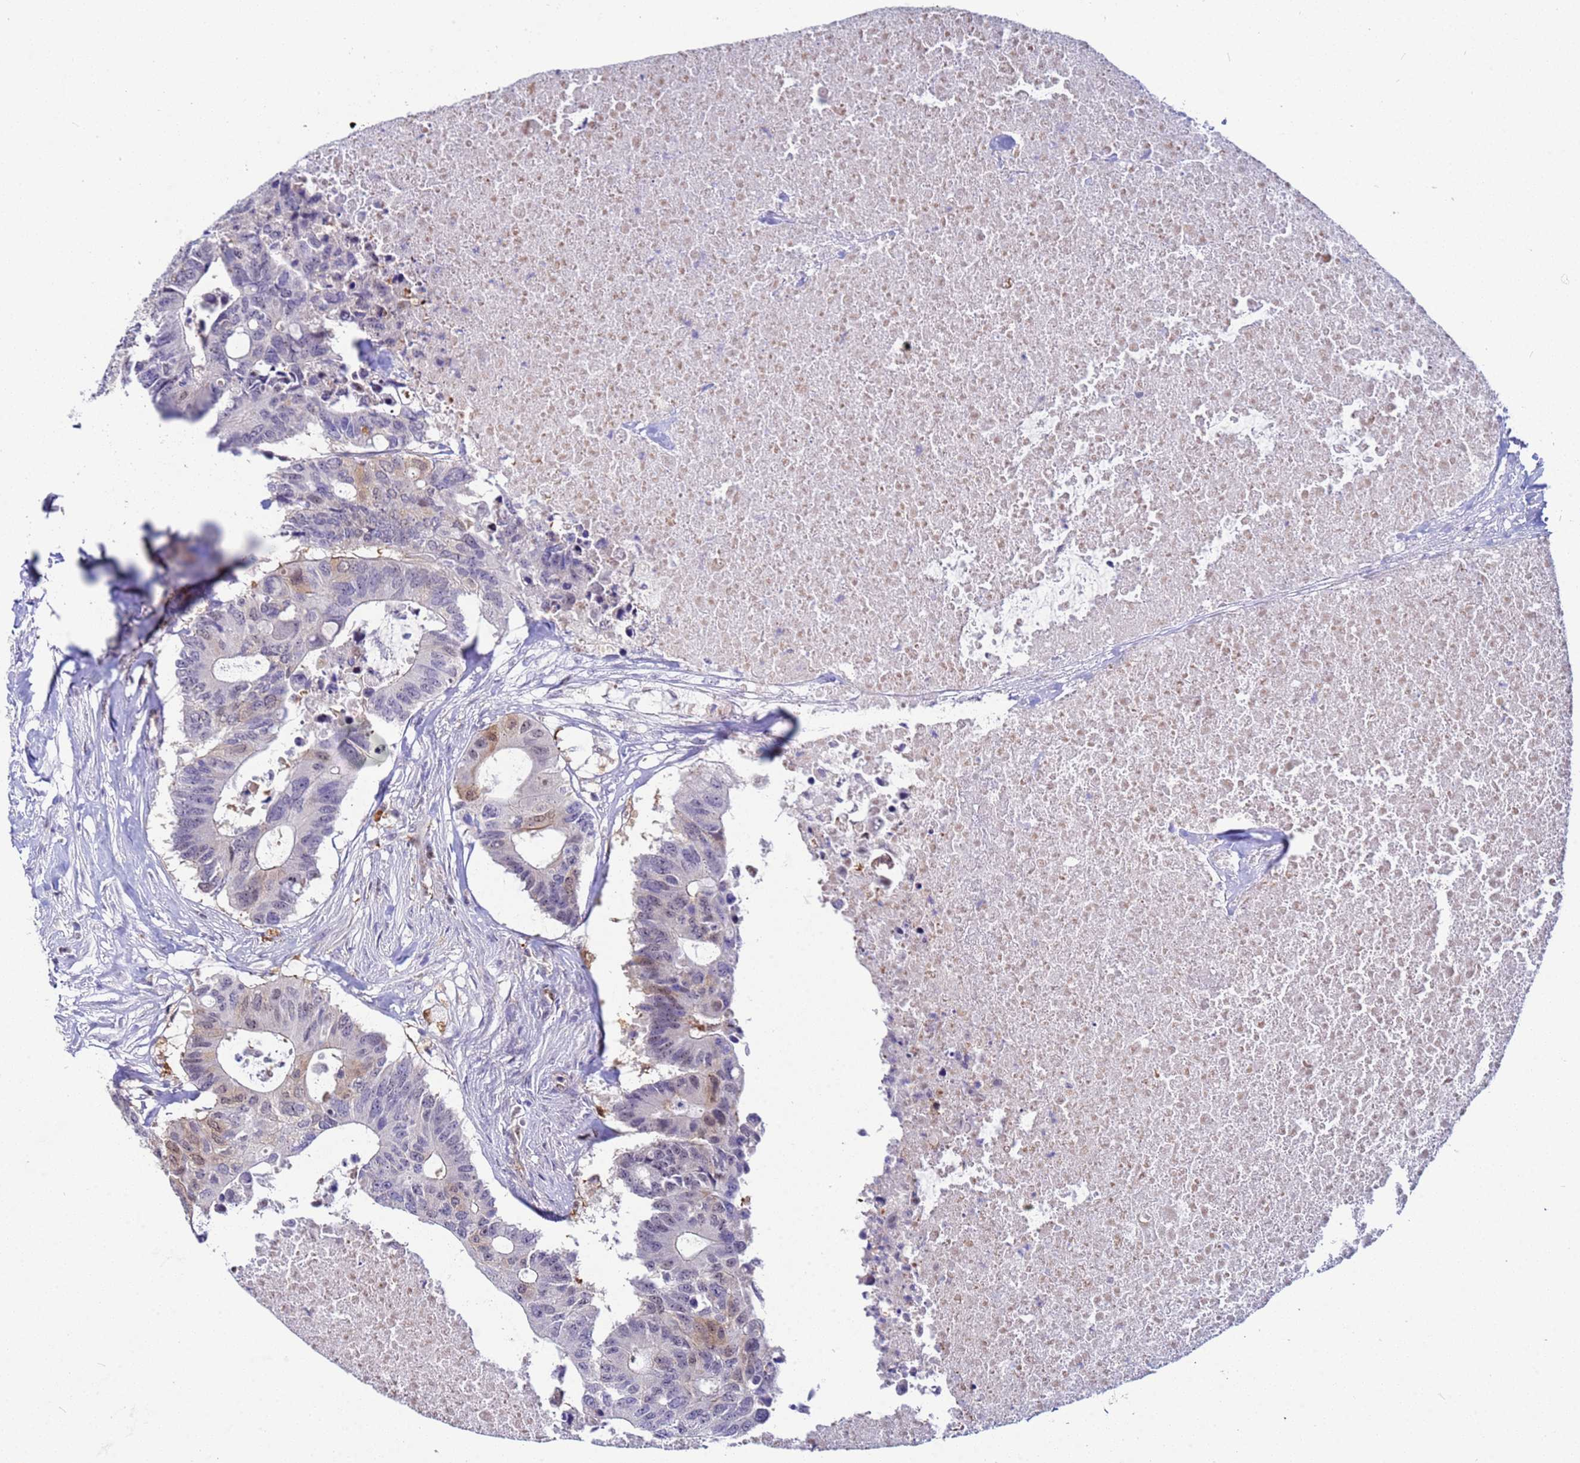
{"staining": {"intensity": "weak", "quantity": "<25%", "location": "cytoplasmic/membranous,nuclear"}, "tissue": "colorectal cancer", "cell_type": "Tumor cells", "image_type": "cancer", "snomed": [{"axis": "morphology", "description": "Adenocarcinoma, NOS"}, {"axis": "topography", "description": "Colon"}], "caption": "Micrograph shows no protein expression in tumor cells of adenocarcinoma (colorectal) tissue.", "gene": "SLC25A37", "patient": {"sex": "male", "age": 71}}